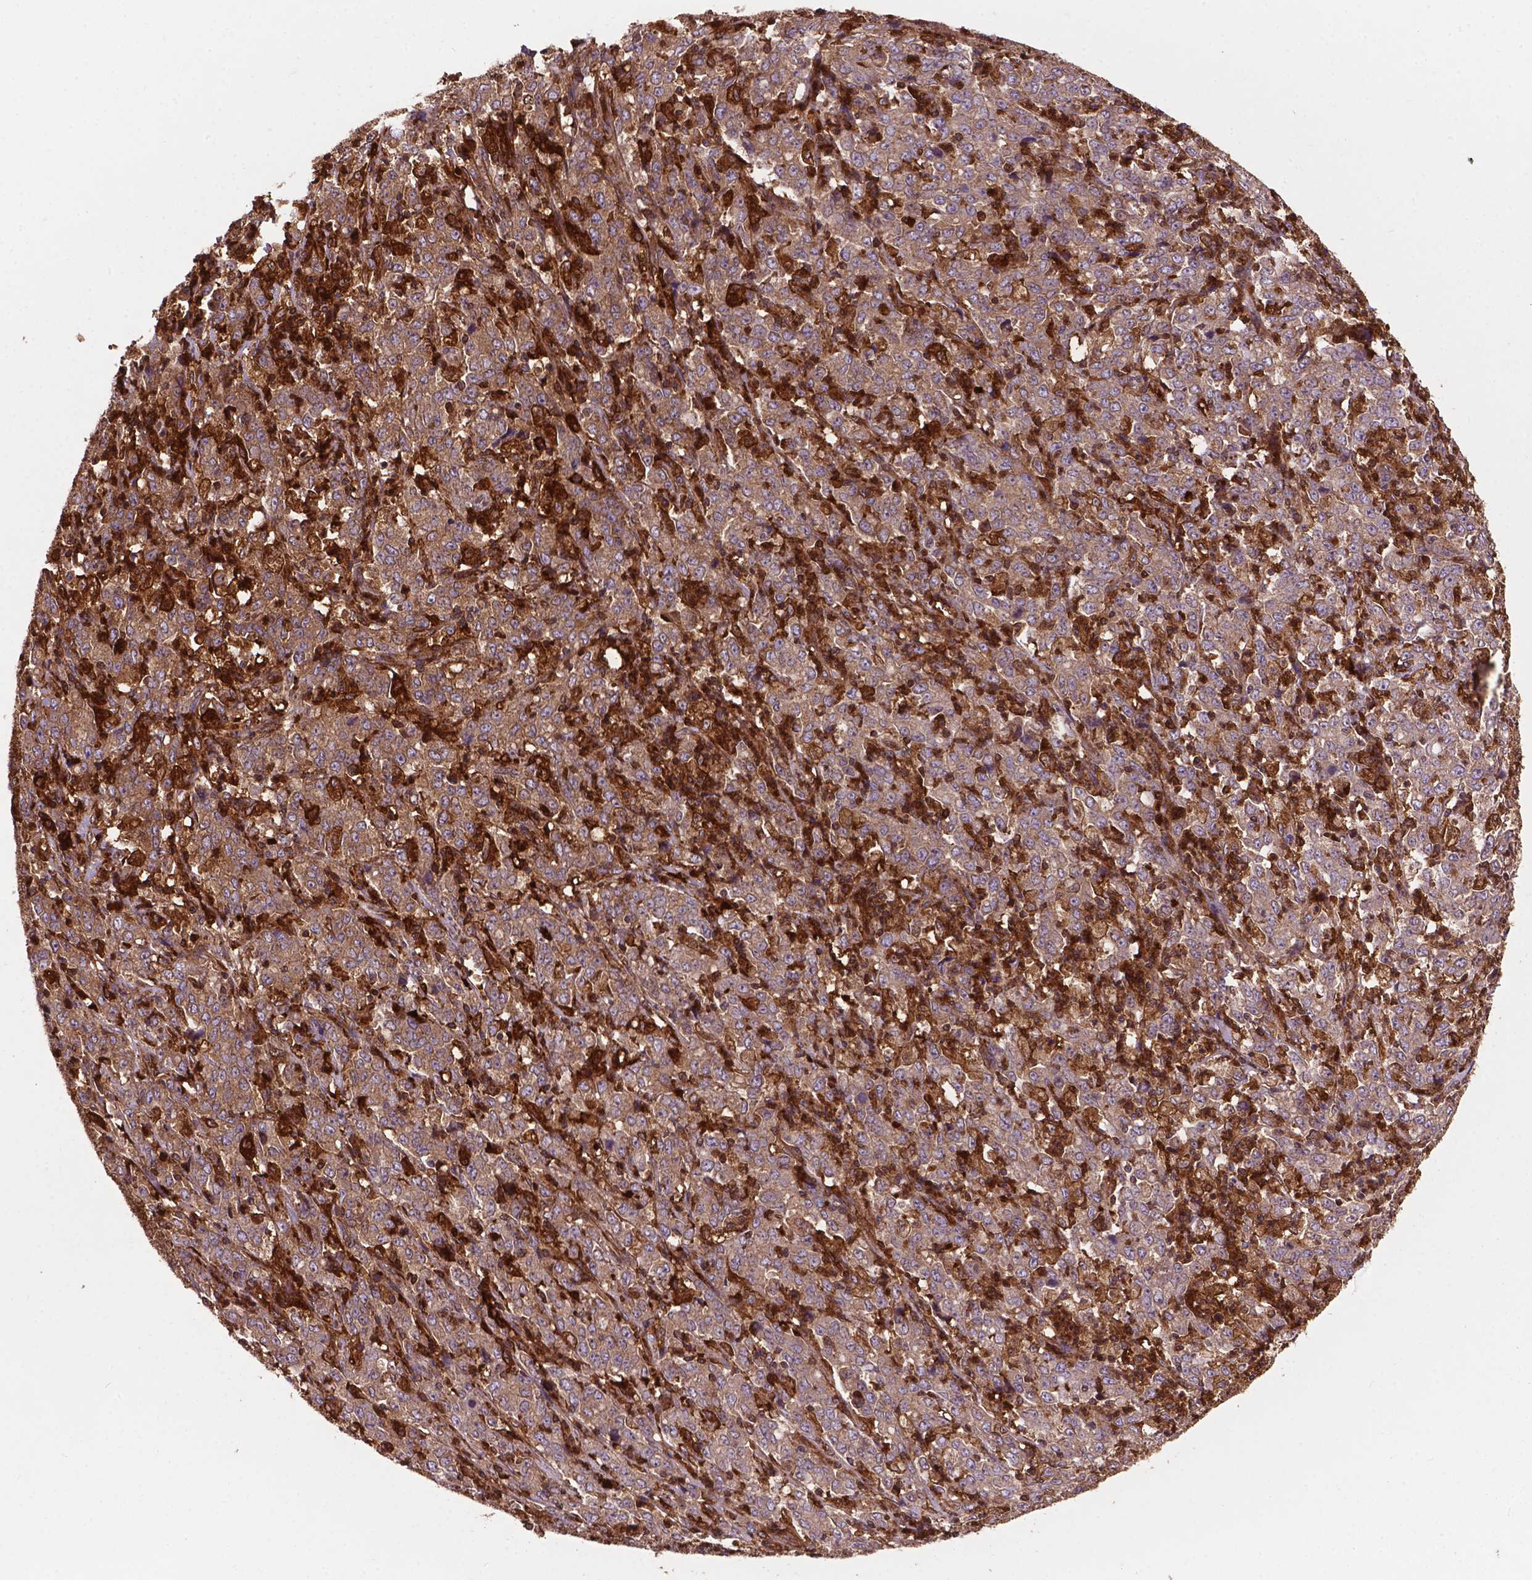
{"staining": {"intensity": "moderate", "quantity": "25%-75%", "location": "cytoplasmic/membranous"}, "tissue": "stomach cancer", "cell_type": "Tumor cells", "image_type": "cancer", "snomed": [{"axis": "morphology", "description": "Adenocarcinoma, NOS"}, {"axis": "topography", "description": "Stomach, lower"}], "caption": "This photomicrograph demonstrates immunohistochemistry staining of human adenocarcinoma (stomach), with medium moderate cytoplasmic/membranous expression in about 25%-75% of tumor cells.", "gene": "SMAD3", "patient": {"sex": "female", "age": 71}}